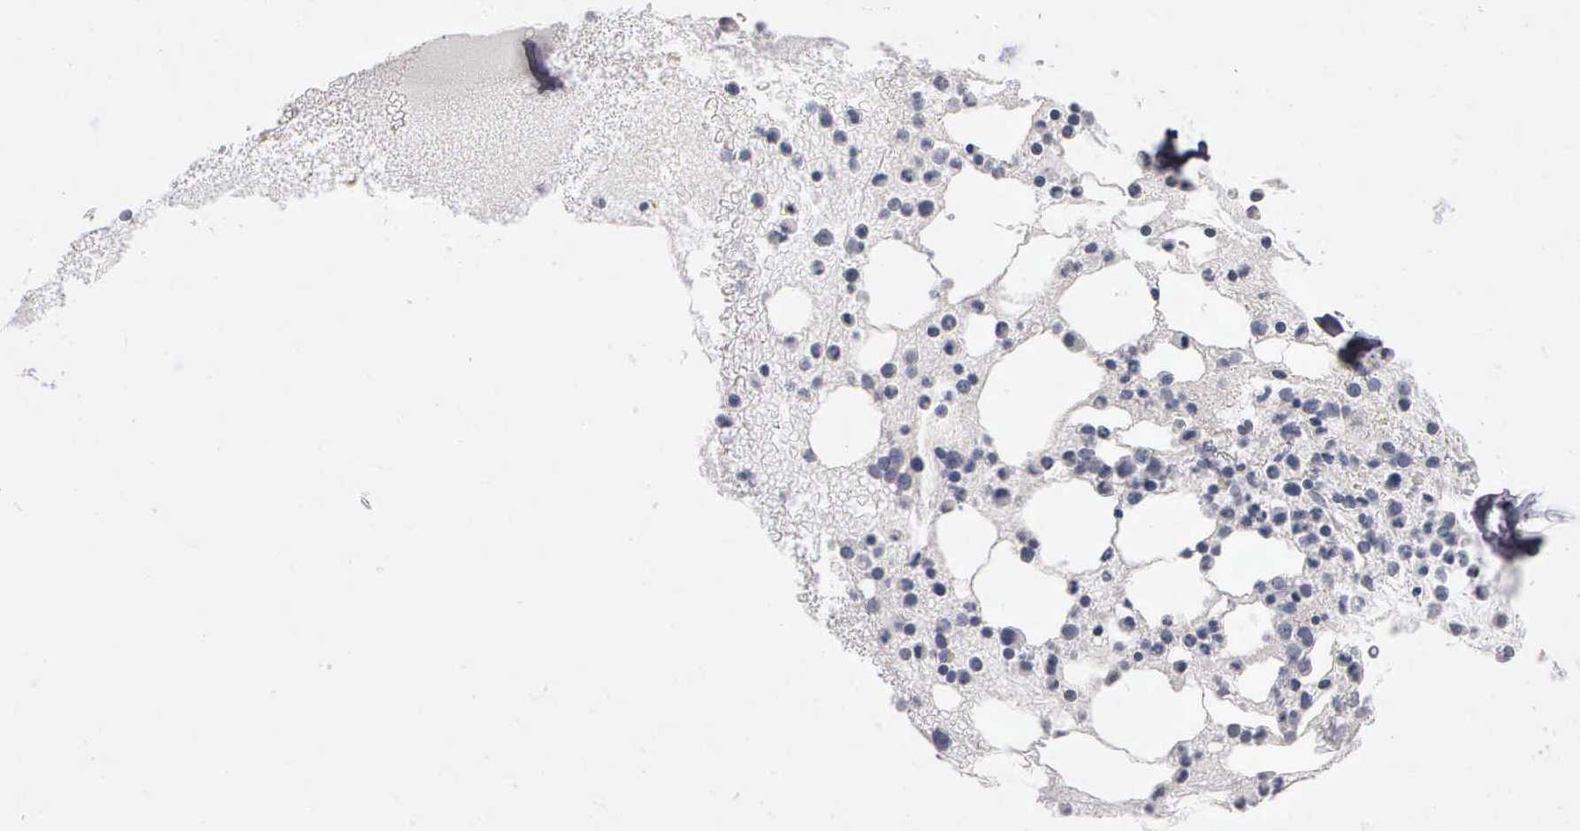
{"staining": {"intensity": "negative", "quantity": "none", "location": "none"}, "tissue": "bone marrow", "cell_type": "Hematopoietic cells", "image_type": "normal", "snomed": [{"axis": "morphology", "description": "Normal tissue, NOS"}, {"axis": "topography", "description": "Bone marrow"}], "caption": "Protein analysis of unremarkable bone marrow shows no significant positivity in hematopoietic cells. (IHC, brightfield microscopy, high magnification).", "gene": "NKX2", "patient": {"sex": "female", "age": 74}}